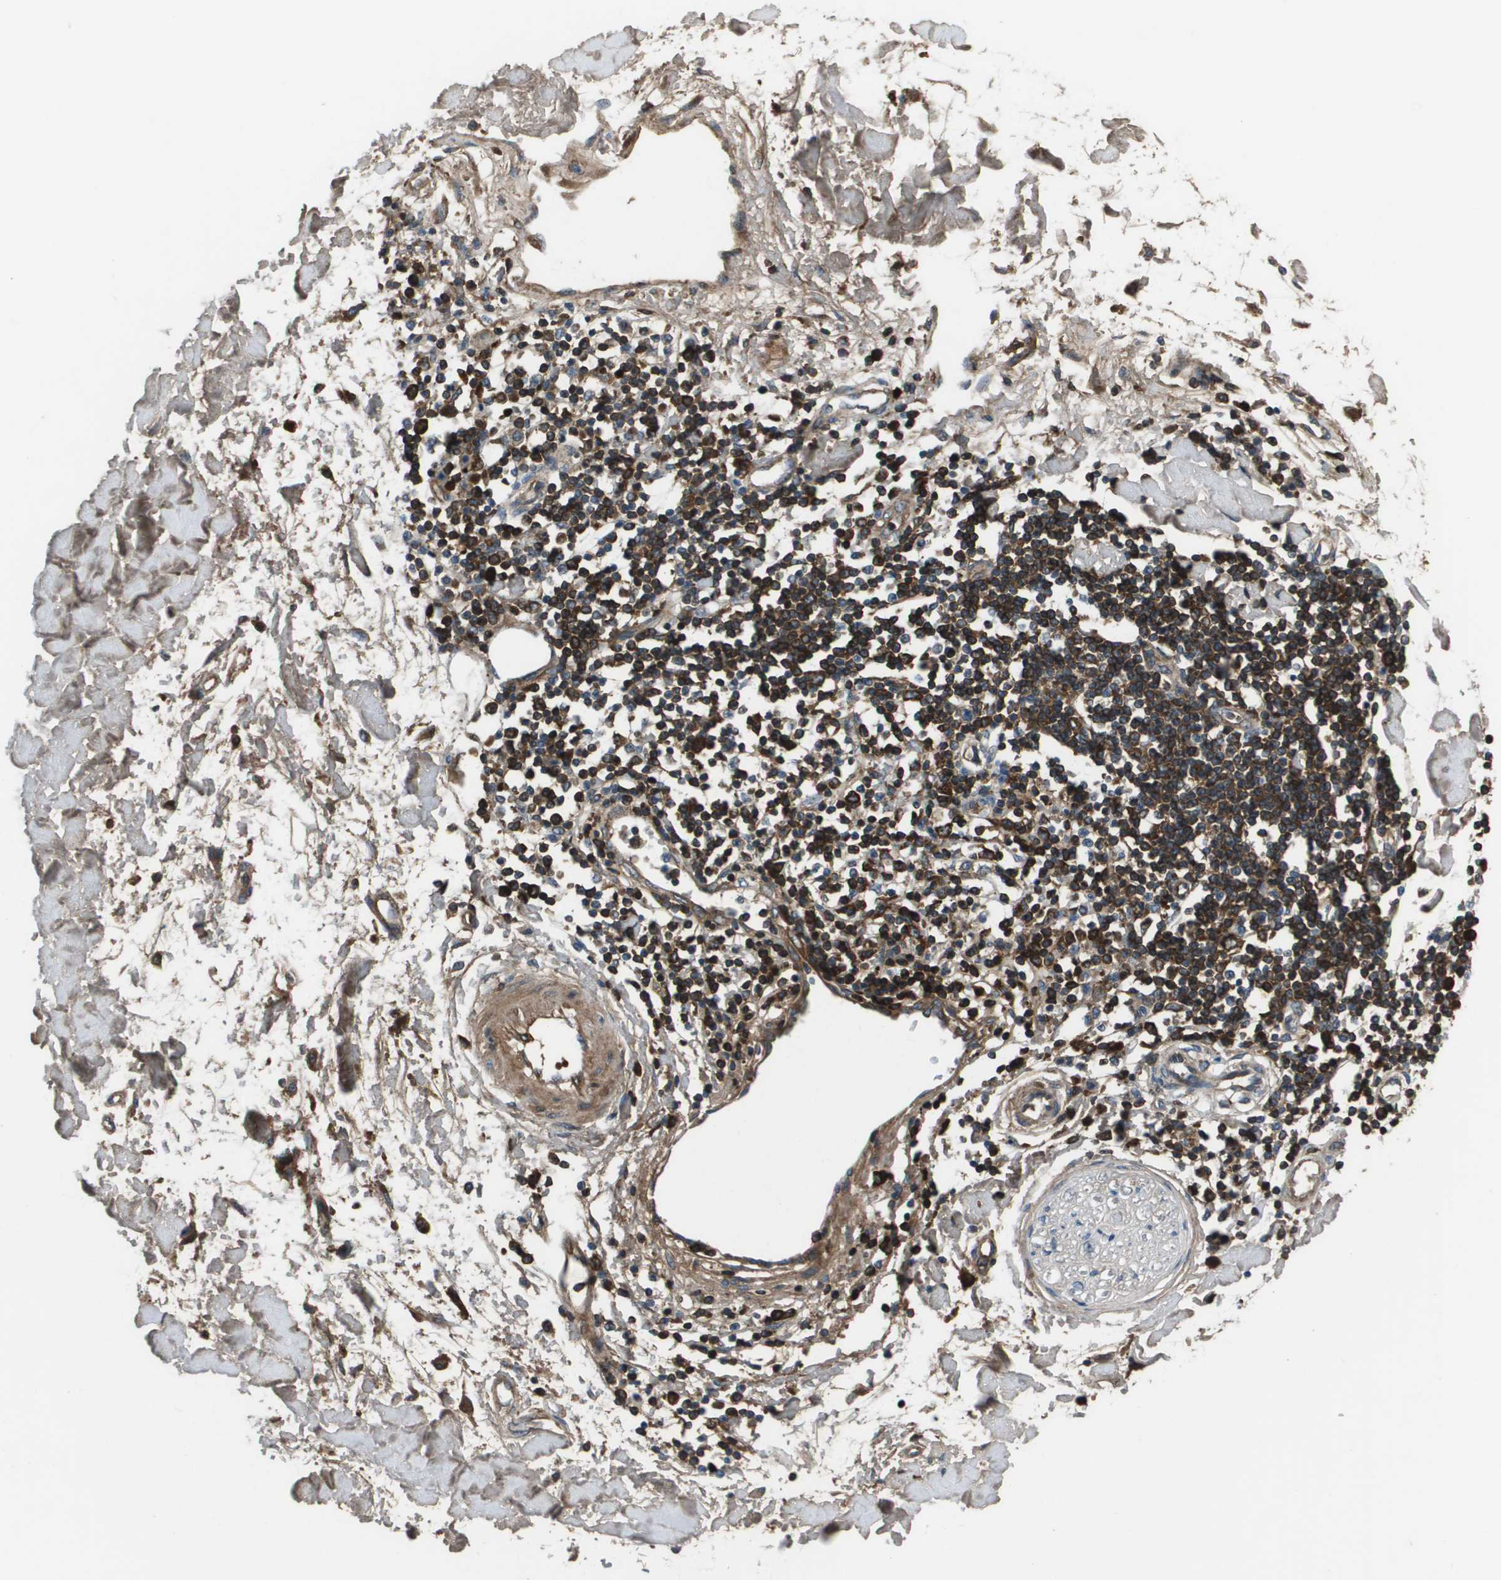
{"staining": {"intensity": "moderate", "quantity": "<25%", "location": "cytoplasmic/membranous"}, "tissue": "adipose tissue", "cell_type": "Adipocytes", "image_type": "normal", "snomed": [{"axis": "morphology", "description": "Squamous cell carcinoma, NOS"}, {"axis": "topography", "description": "Skin"}], "caption": "Moderate cytoplasmic/membranous expression is seen in approximately <25% of adipocytes in benign adipose tissue.", "gene": "PCOLCE", "patient": {"sex": "male", "age": 83}}